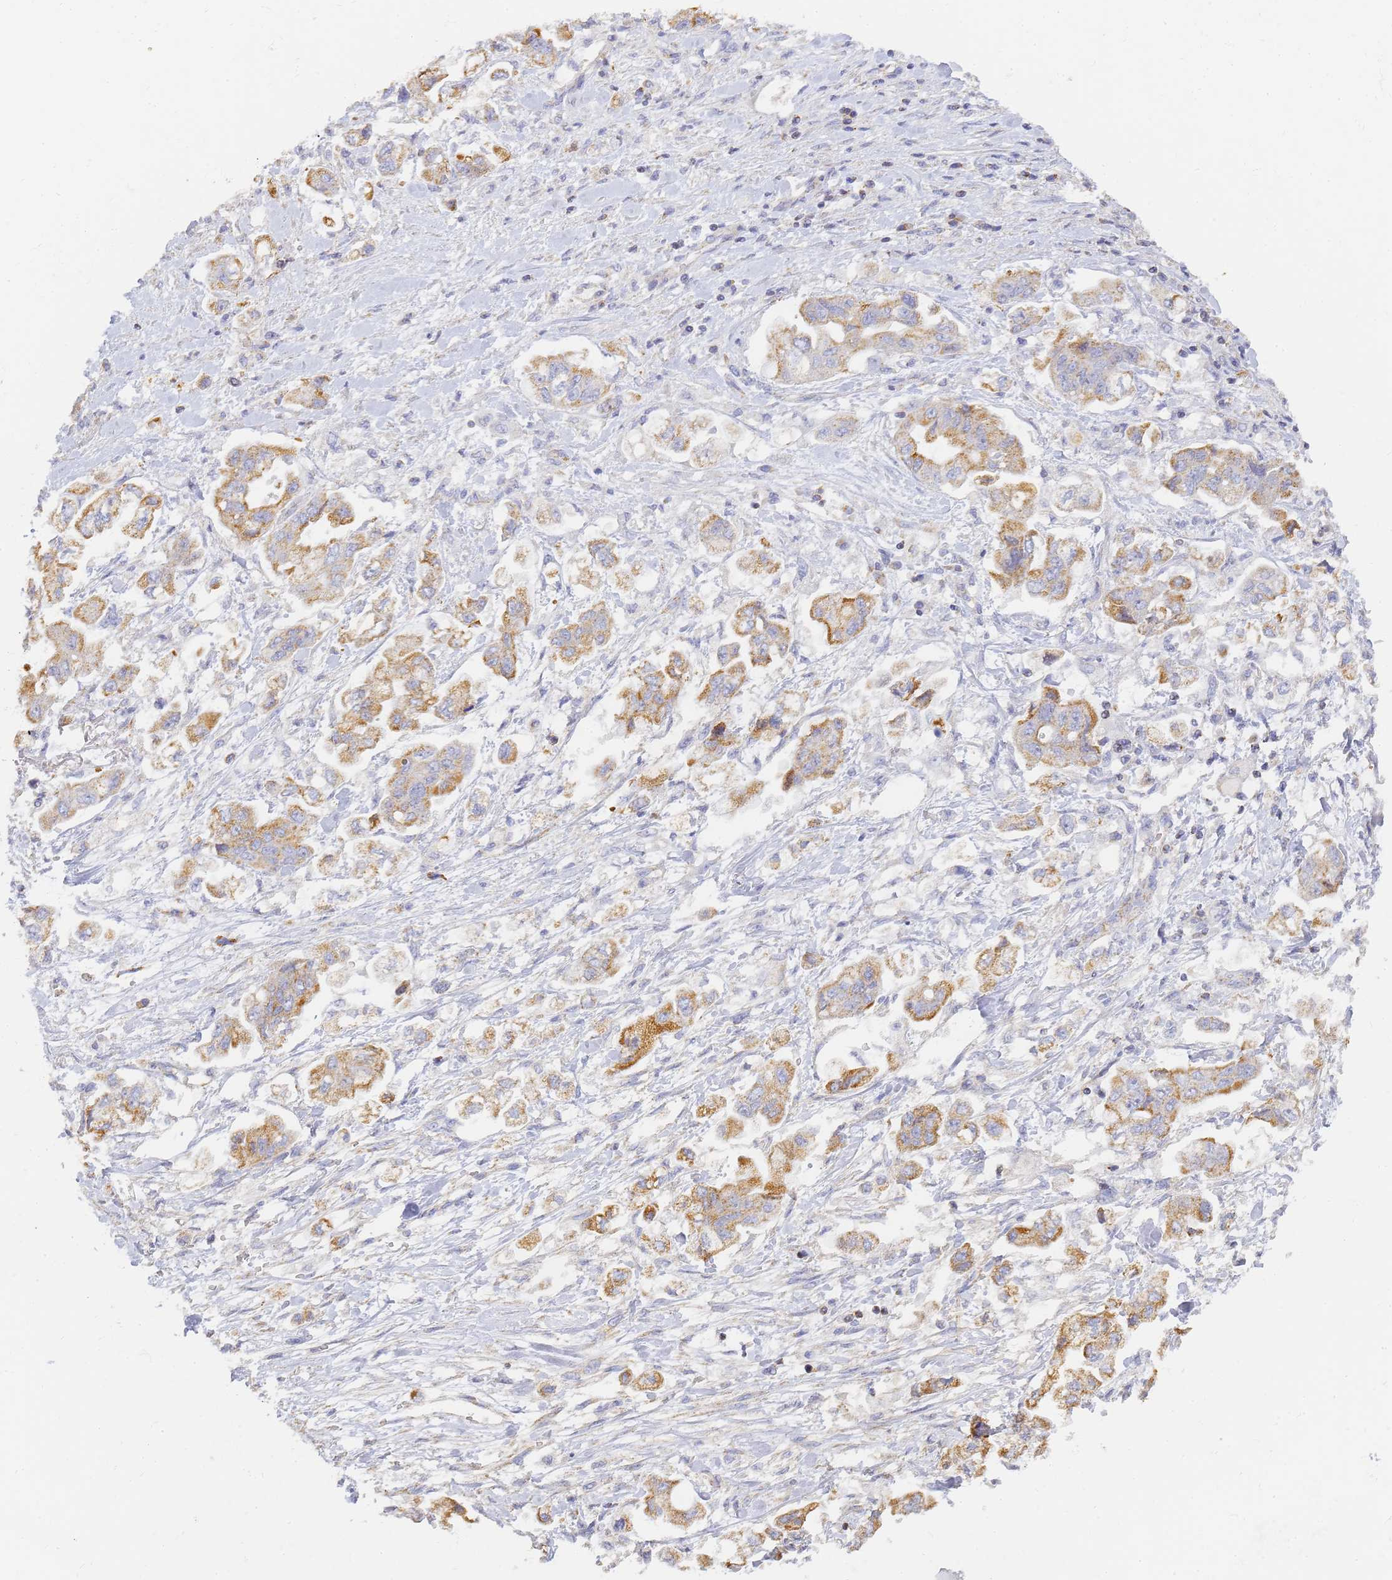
{"staining": {"intensity": "moderate", "quantity": ">75%", "location": "cytoplasmic/membranous"}, "tissue": "stomach cancer", "cell_type": "Tumor cells", "image_type": "cancer", "snomed": [{"axis": "morphology", "description": "Adenocarcinoma, NOS"}, {"axis": "topography", "description": "Stomach"}], "caption": "Immunohistochemistry staining of stomach cancer, which exhibits medium levels of moderate cytoplasmic/membranous expression in about >75% of tumor cells indicating moderate cytoplasmic/membranous protein positivity. The staining was performed using DAB (3,3'-diaminobenzidine) (brown) for protein detection and nuclei were counterstained in hematoxylin (blue).", "gene": "UTP23", "patient": {"sex": "male", "age": 62}}